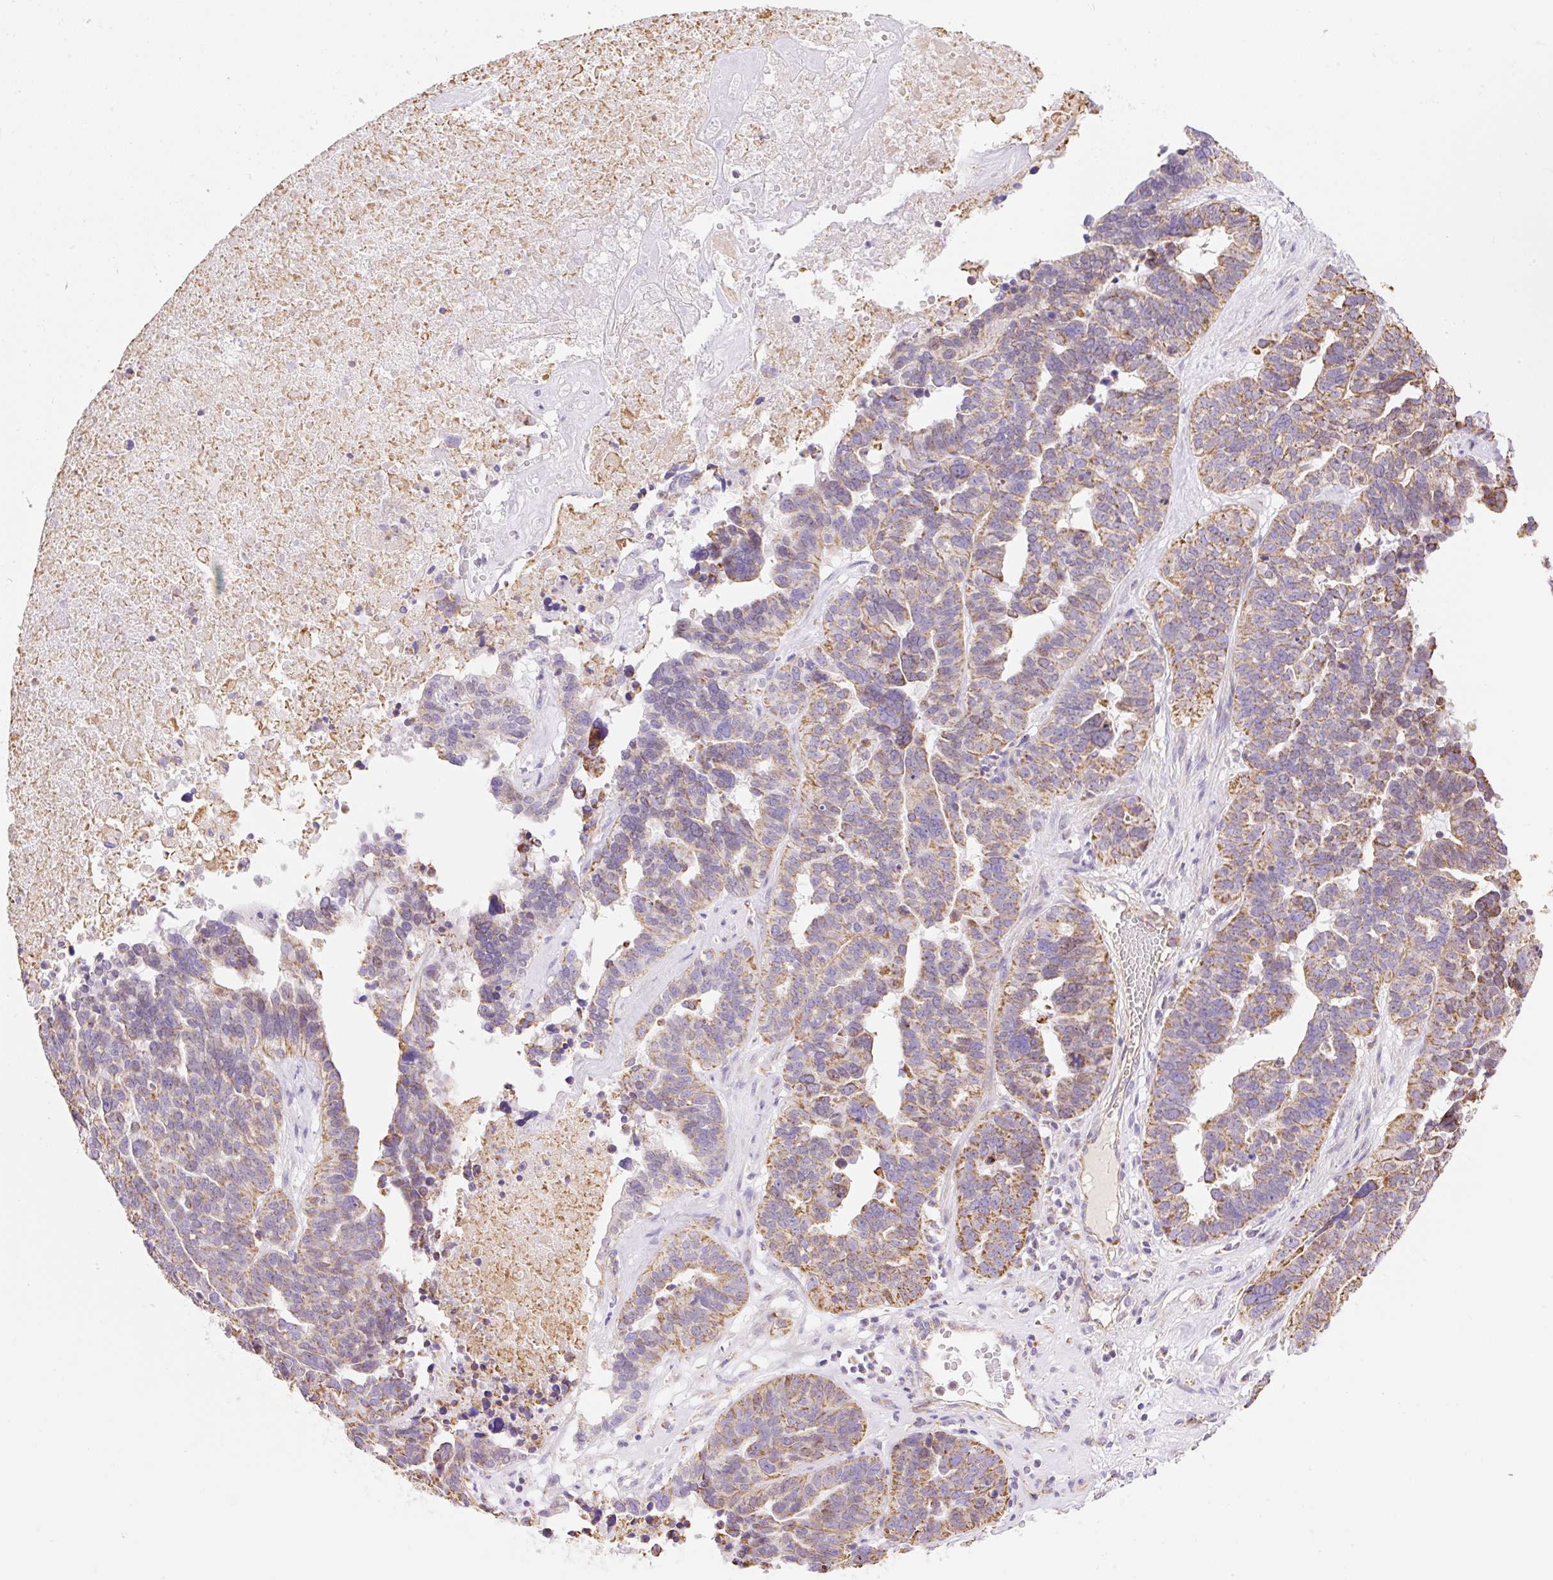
{"staining": {"intensity": "moderate", "quantity": "25%-75%", "location": "cytoplasmic/membranous"}, "tissue": "ovarian cancer", "cell_type": "Tumor cells", "image_type": "cancer", "snomed": [{"axis": "morphology", "description": "Cystadenocarcinoma, serous, NOS"}, {"axis": "topography", "description": "Ovary"}], "caption": "Ovarian serous cystadenocarcinoma stained with a brown dye displays moderate cytoplasmic/membranous positive positivity in about 25%-75% of tumor cells.", "gene": "ESAM", "patient": {"sex": "female", "age": 59}}